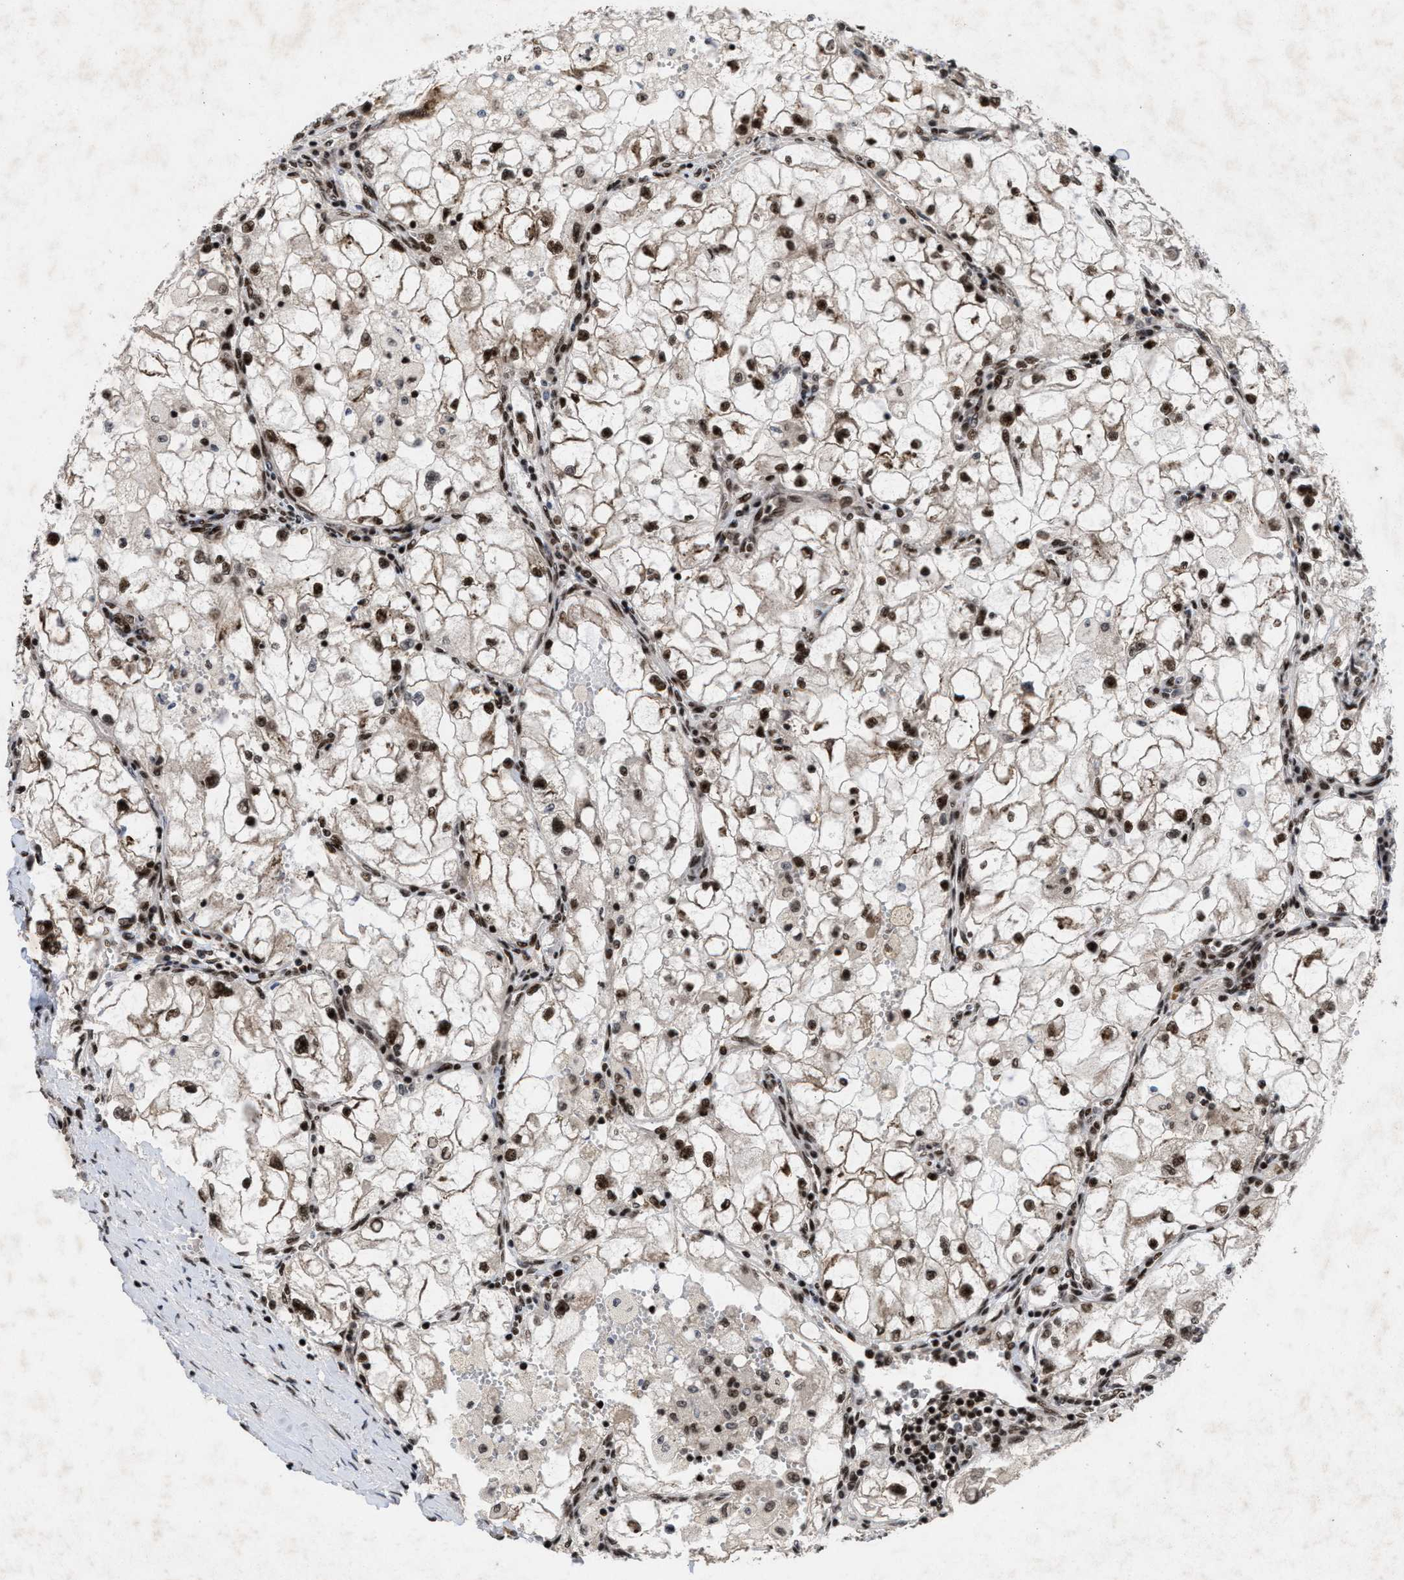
{"staining": {"intensity": "moderate", "quantity": ">75%", "location": "nuclear"}, "tissue": "renal cancer", "cell_type": "Tumor cells", "image_type": "cancer", "snomed": [{"axis": "morphology", "description": "Adenocarcinoma, NOS"}, {"axis": "topography", "description": "Kidney"}], "caption": "An image showing moderate nuclear expression in approximately >75% of tumor cells in renal cancer, as visualized by brown immunohistochemical staining.", "gene": "WIZ", "patient": {"sex": "female", "age": 70}}